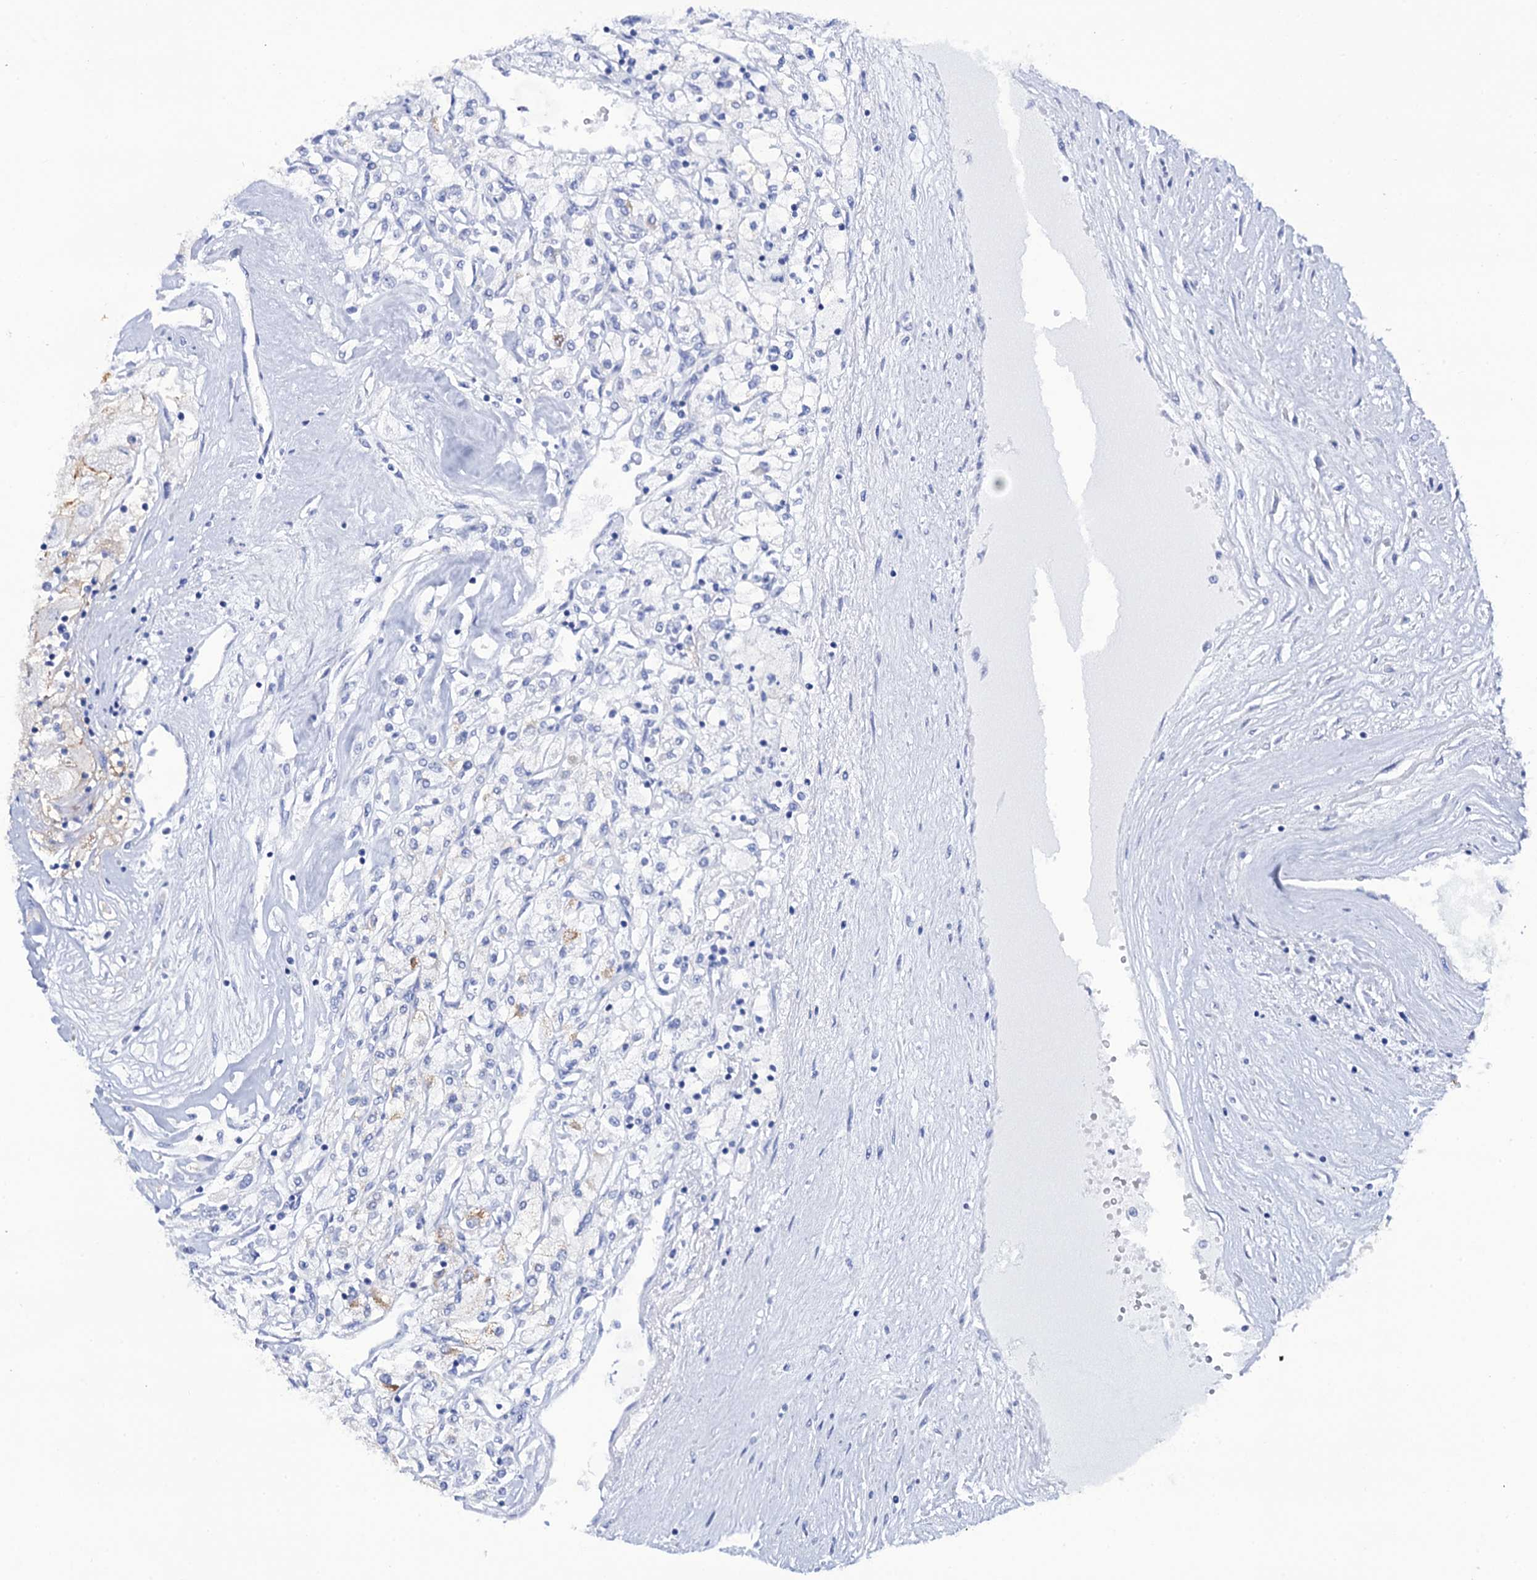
{"staining": {"intensity": "negative", "quantity": "none", "location": "none"}, "tissue": "renal cancer", "cell_type": "Tumor cells", "image_type": "cancer", "snomed": [{"axis": "morphology", "description": "Adenocarcinoma, NOS"}, {"axis": "topography", "description": "Kidney"}], "caption": "Immunohistochemistry (IHC) histopathology image of human adenocarcinoma (renal) stained for a protein (brown), which exhibits no expression in tumor cells.", "gene": "RAB3IP", "patient": {"sex": "male", "age": 80}}